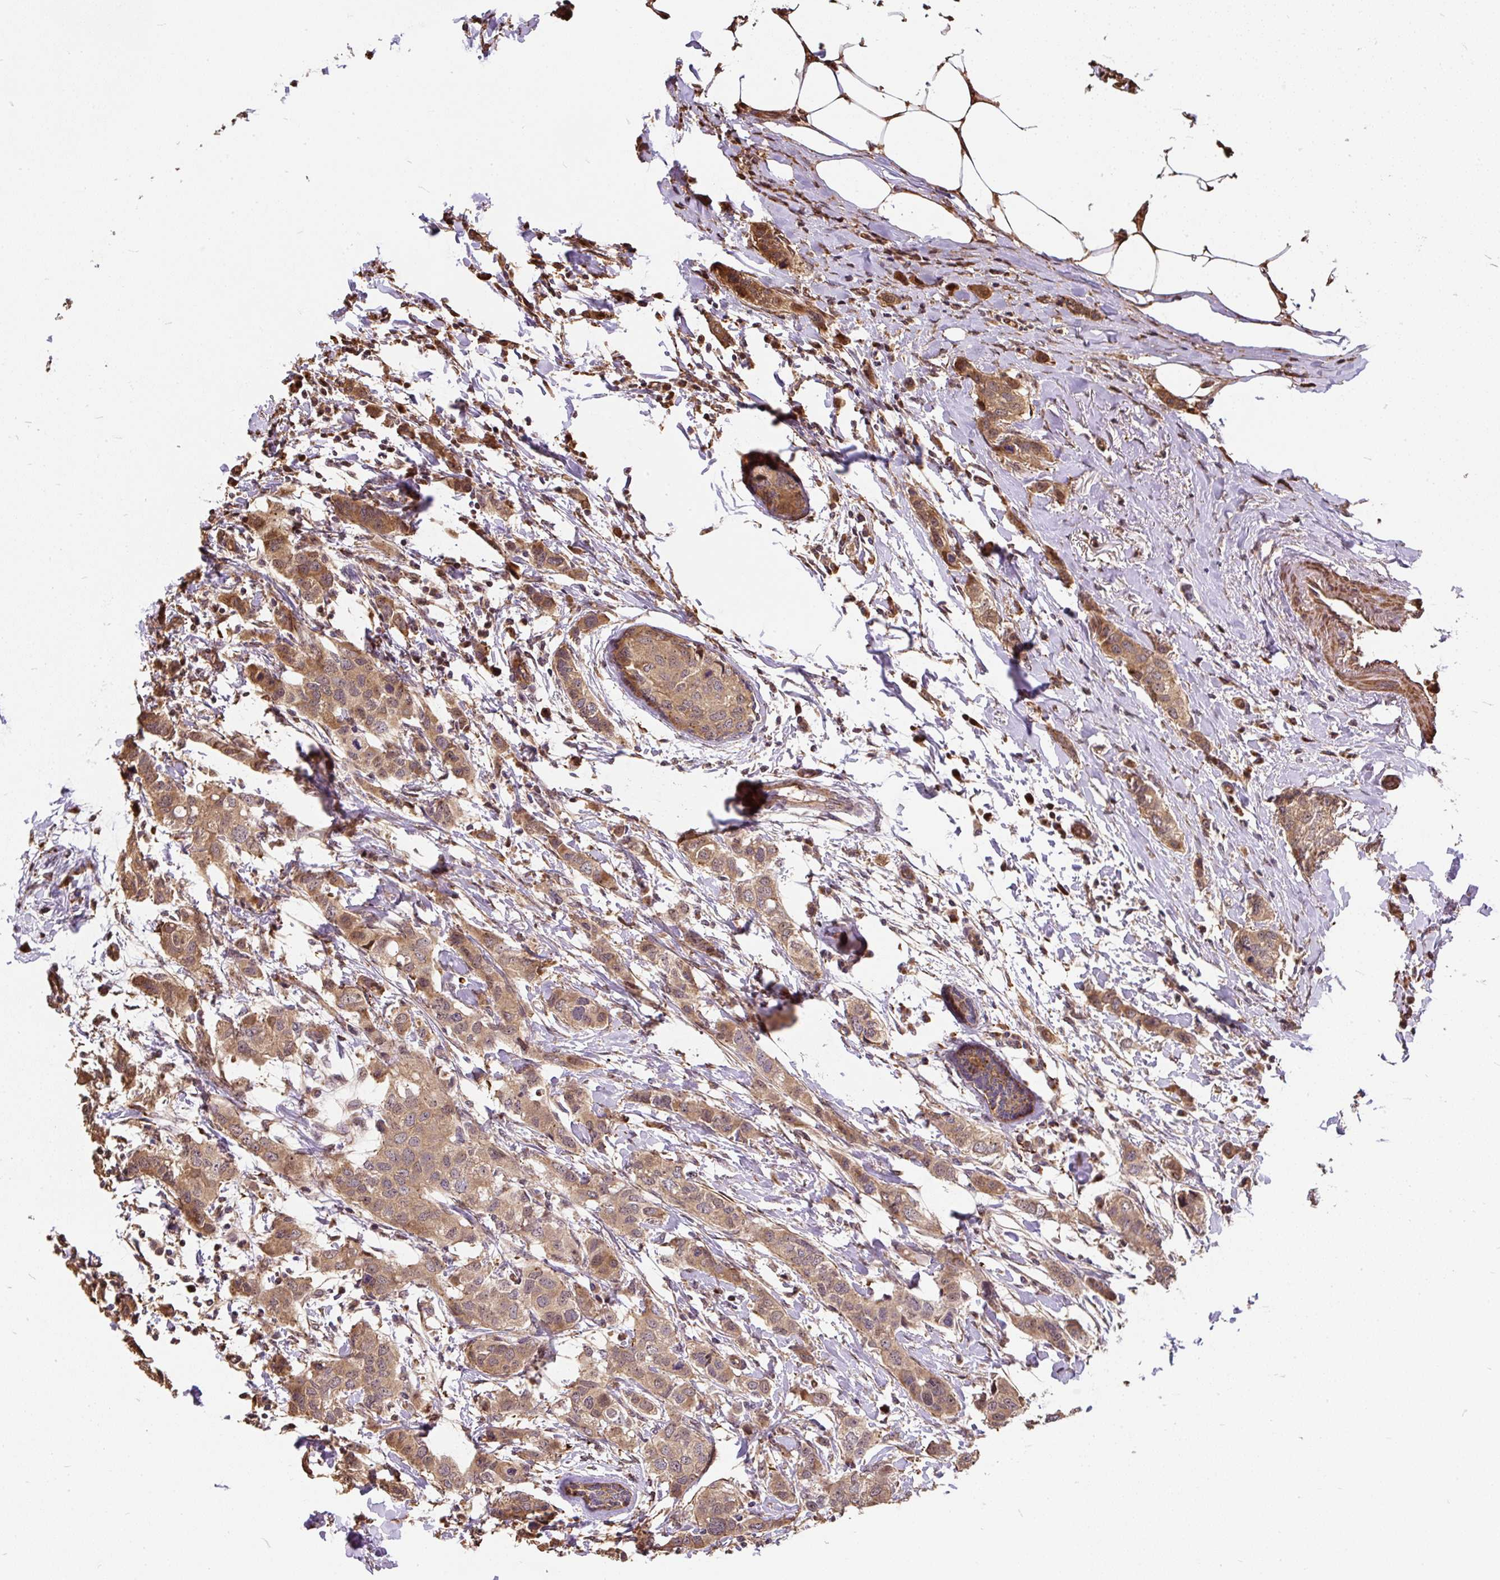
{"staining": {"intensity": "moderate", "quantity": ">75%", "location": "cytoplasmic/membranous"}, "tissue": "breast cancer", "cell_type": "Tumor cells", "image_type": "cancer", "snomed": [{"axis": "morphology", "description": "Duct carcinoma"}, {"axis": "topography", "description": "Breast"}], "caption": "Immunohistochemical staining of human breast cancer shows moderate cytoplasmic/membranous protein positivity in approximately >75% of tumor cells. (DAB IHC, brown staining for protein, blue staining for nuclei).", "gene": "PUS7L", "patient": {"sex": "female", "age": 50}}